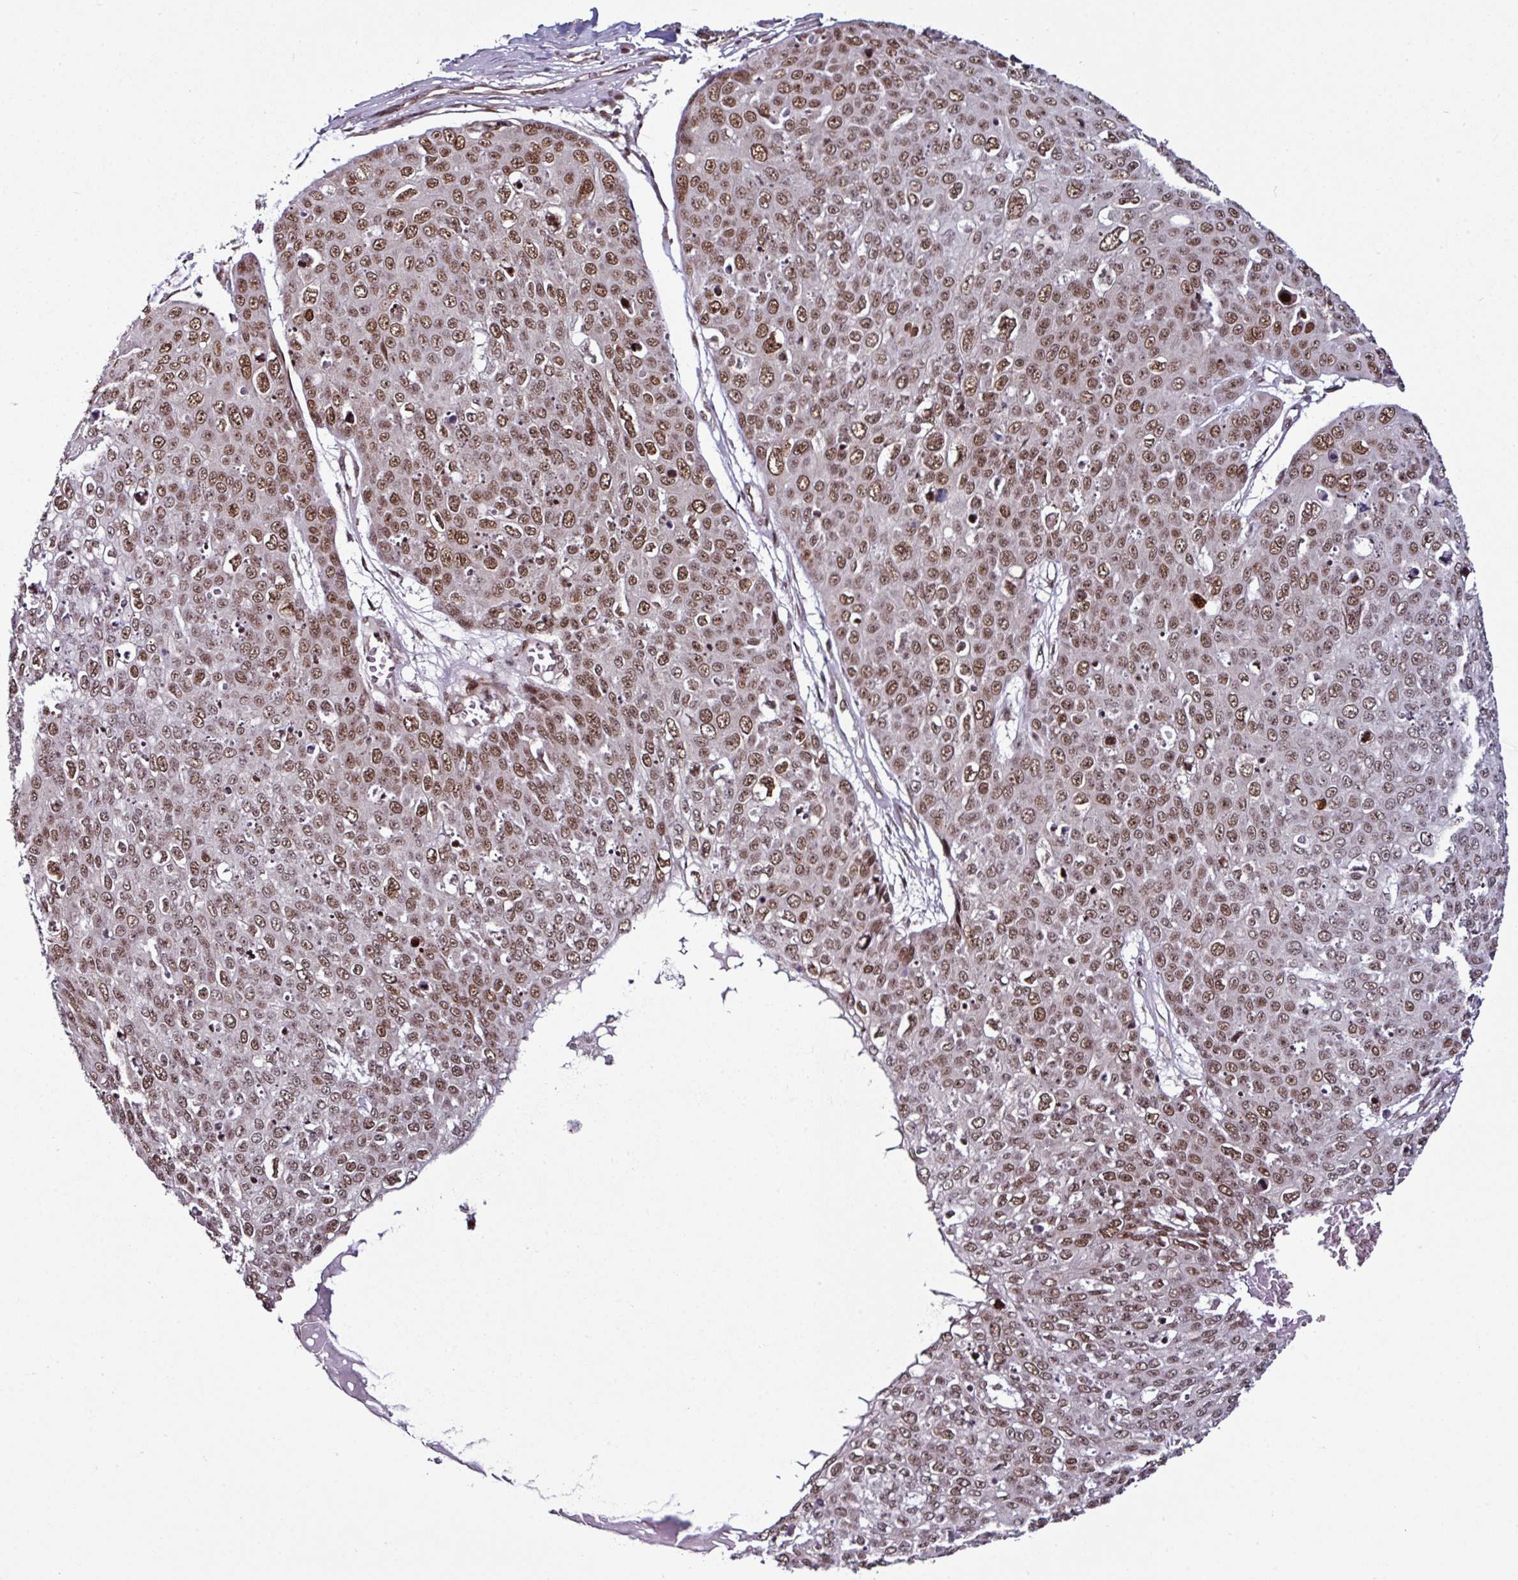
{"staining": {"intensity": "moderate", "quantity": ">75%", "location": "nuclear"}, "tissue": "skin cancer", "cell_type": "Tumor cells", "image_type": "cancer", "snomed": [{"axis": "morphology", "description": "Squamous cell carcinoma, NOS"}, {"axis": "topography", "description": "Skin"}], "caption": "Human squamous cell carcinoma (skin) stained with a protein marker shows moderate staining in tumor cells.", "gene": "MORF4L2", "patient": {"sex": "male", "age": 71}}